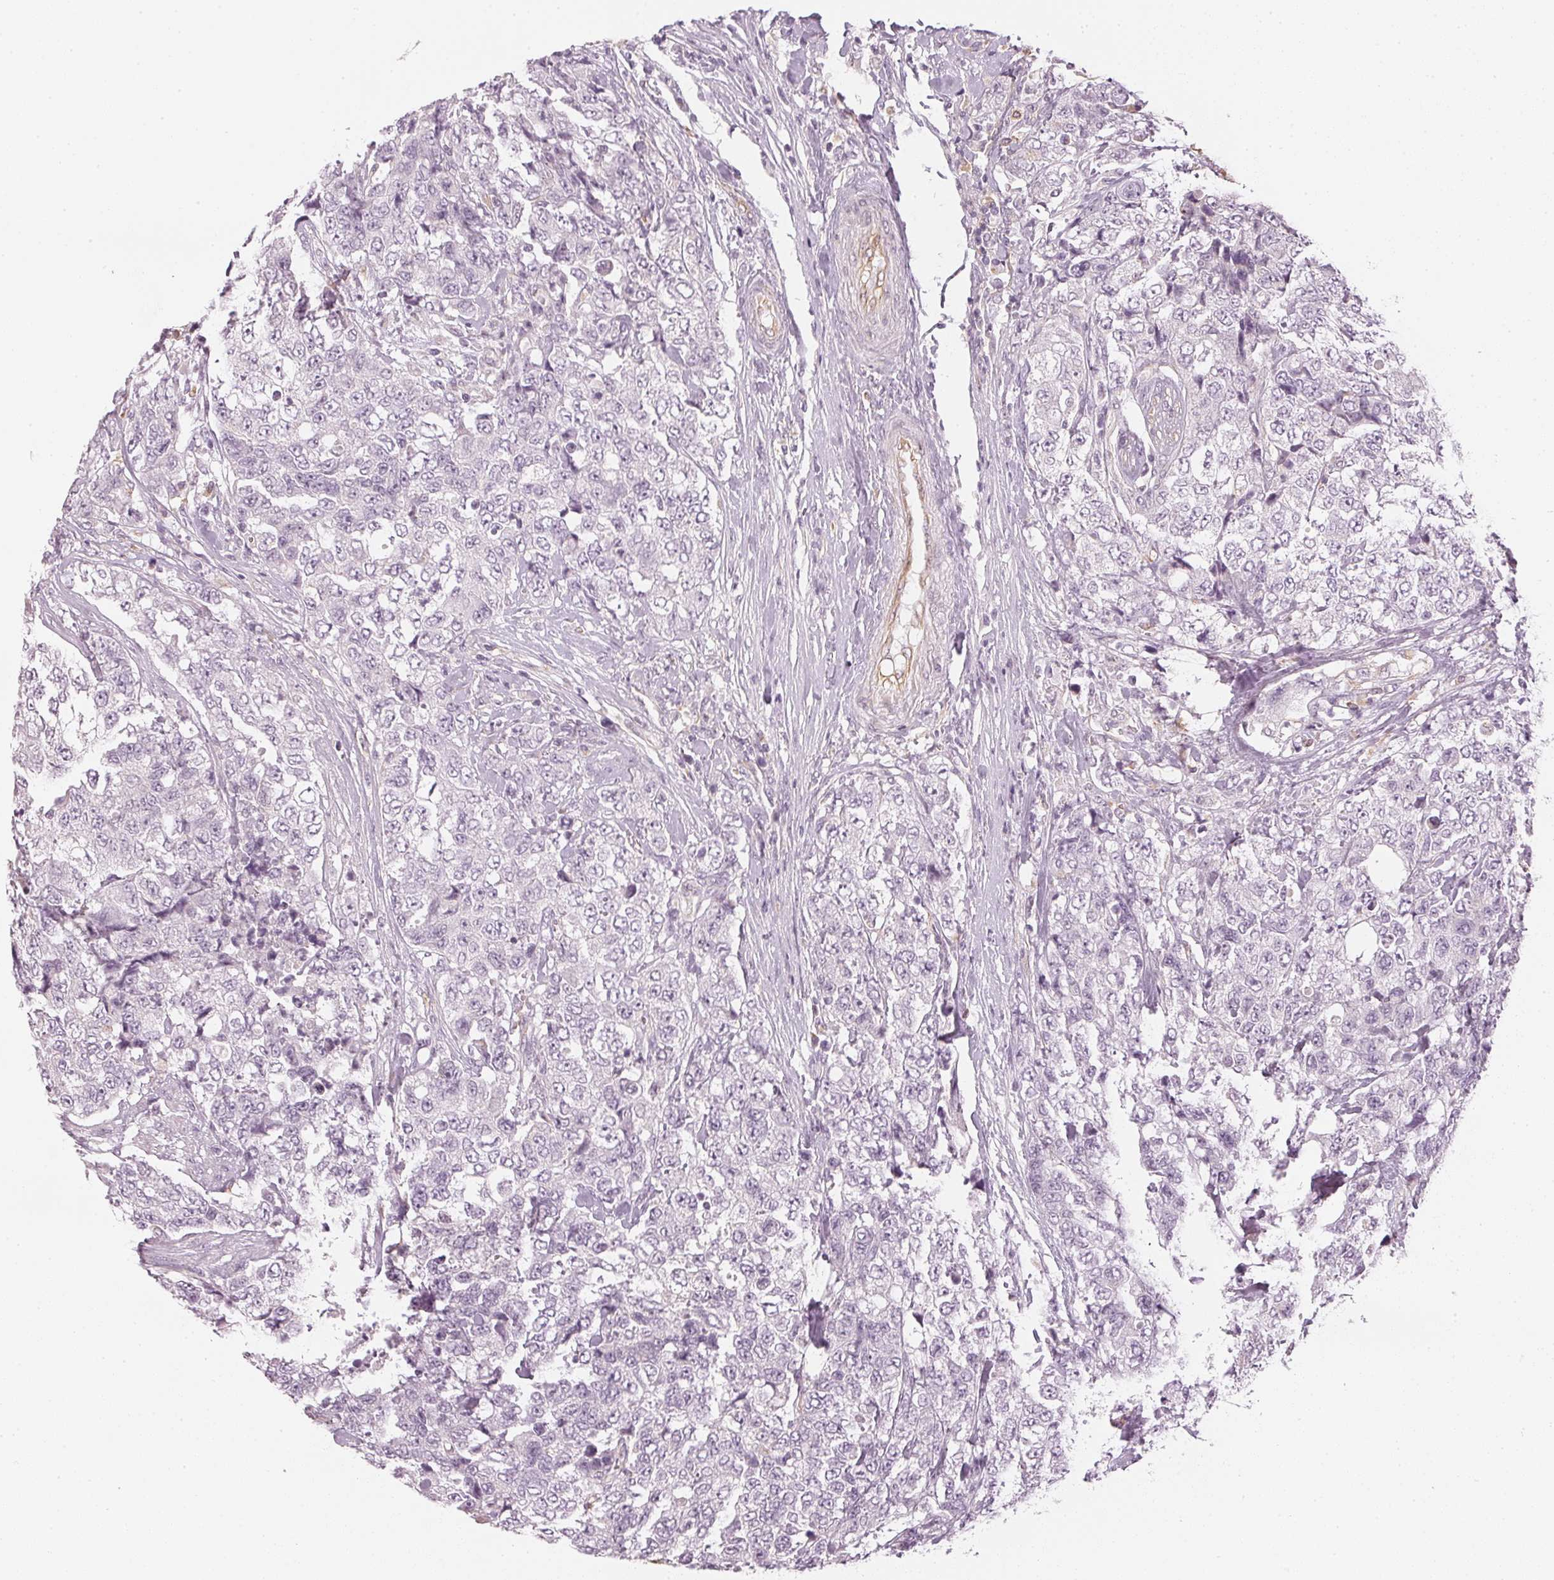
{"staining": {"intensity": "negative", "quantity": "none", "location": "none"}, "tissue": "urothelial cancer", "cell_type": "Tumor cells", "image_type": "cancer", "snomed": [{"axis": "morphology", "description": "Urothelial carcinoma, High grade"}, {"axis": "topography", "description": "Urinary bladder"}], "caption": "An image of urothelial carcinoma (high-grade) stained for a protein exhibits no brown staining in tumor cells.", "gene": "APLP1", "patient": {"sex": "female", "age": 78}}